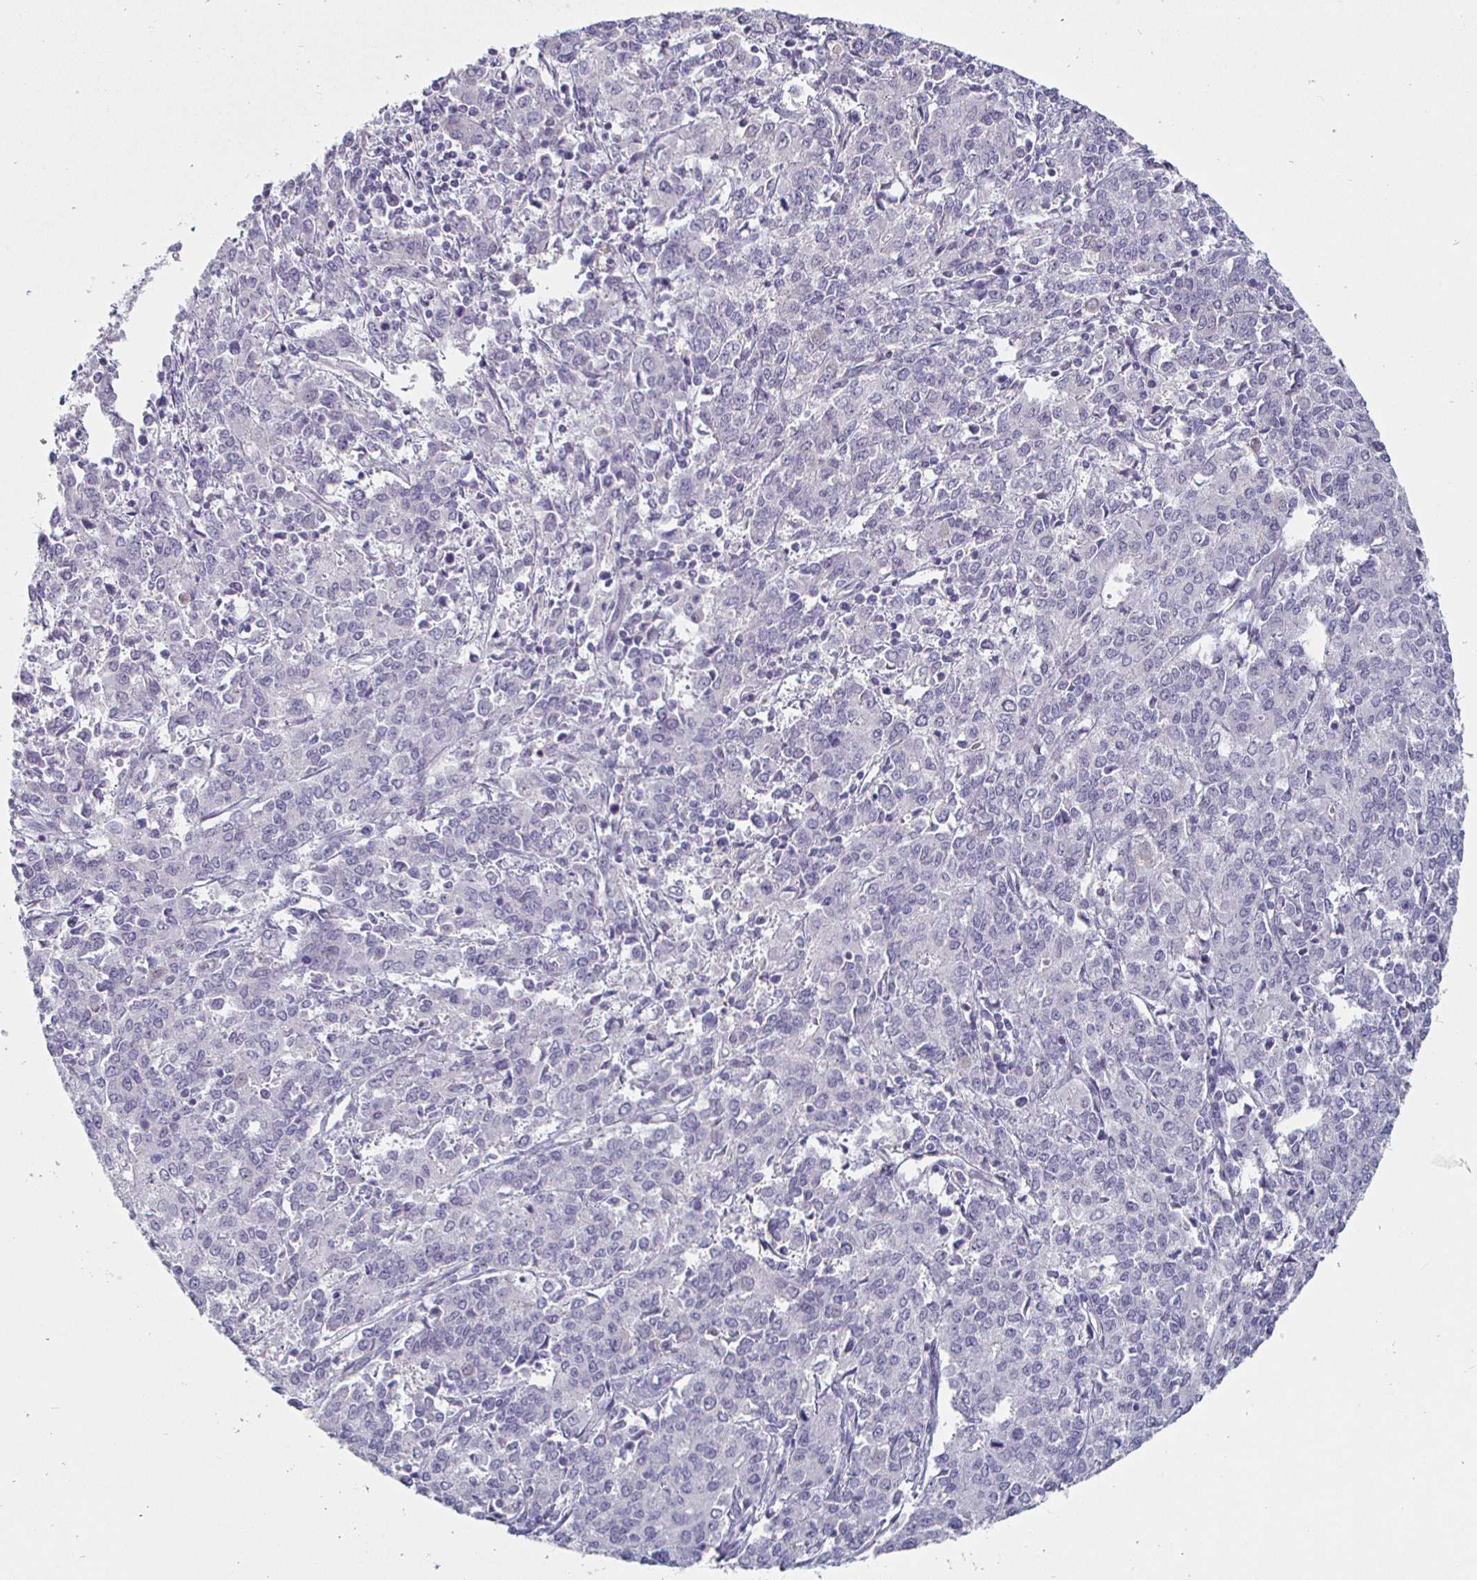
{"staining": {"intensity": "negative", "quantity": "none", "location": "none"}, "tissue": "endometrial cancer", "cell_type": "Tumor cells", "image_type": "cancer", "snomed": [{"axis": "morphology", "description": "Adenocarcinoma, NOS"}, {"axis": "topography", "description": "Endometrium"}], "caption": "Immunohistochemistry (IHC) histopathology image of human endometrial adenocarcinoma stained for a protein (brown), which shows no expression in tumor cells. The staining was performed using DAB (3,3'-diaminobenzidine) to visualize the protein expression in brown, while the nuclei were stained in blue with hematoxylin (Magnification: 20x).", "gene": "DMRTB1", "patient": {"sex": "female", "age": 50}}